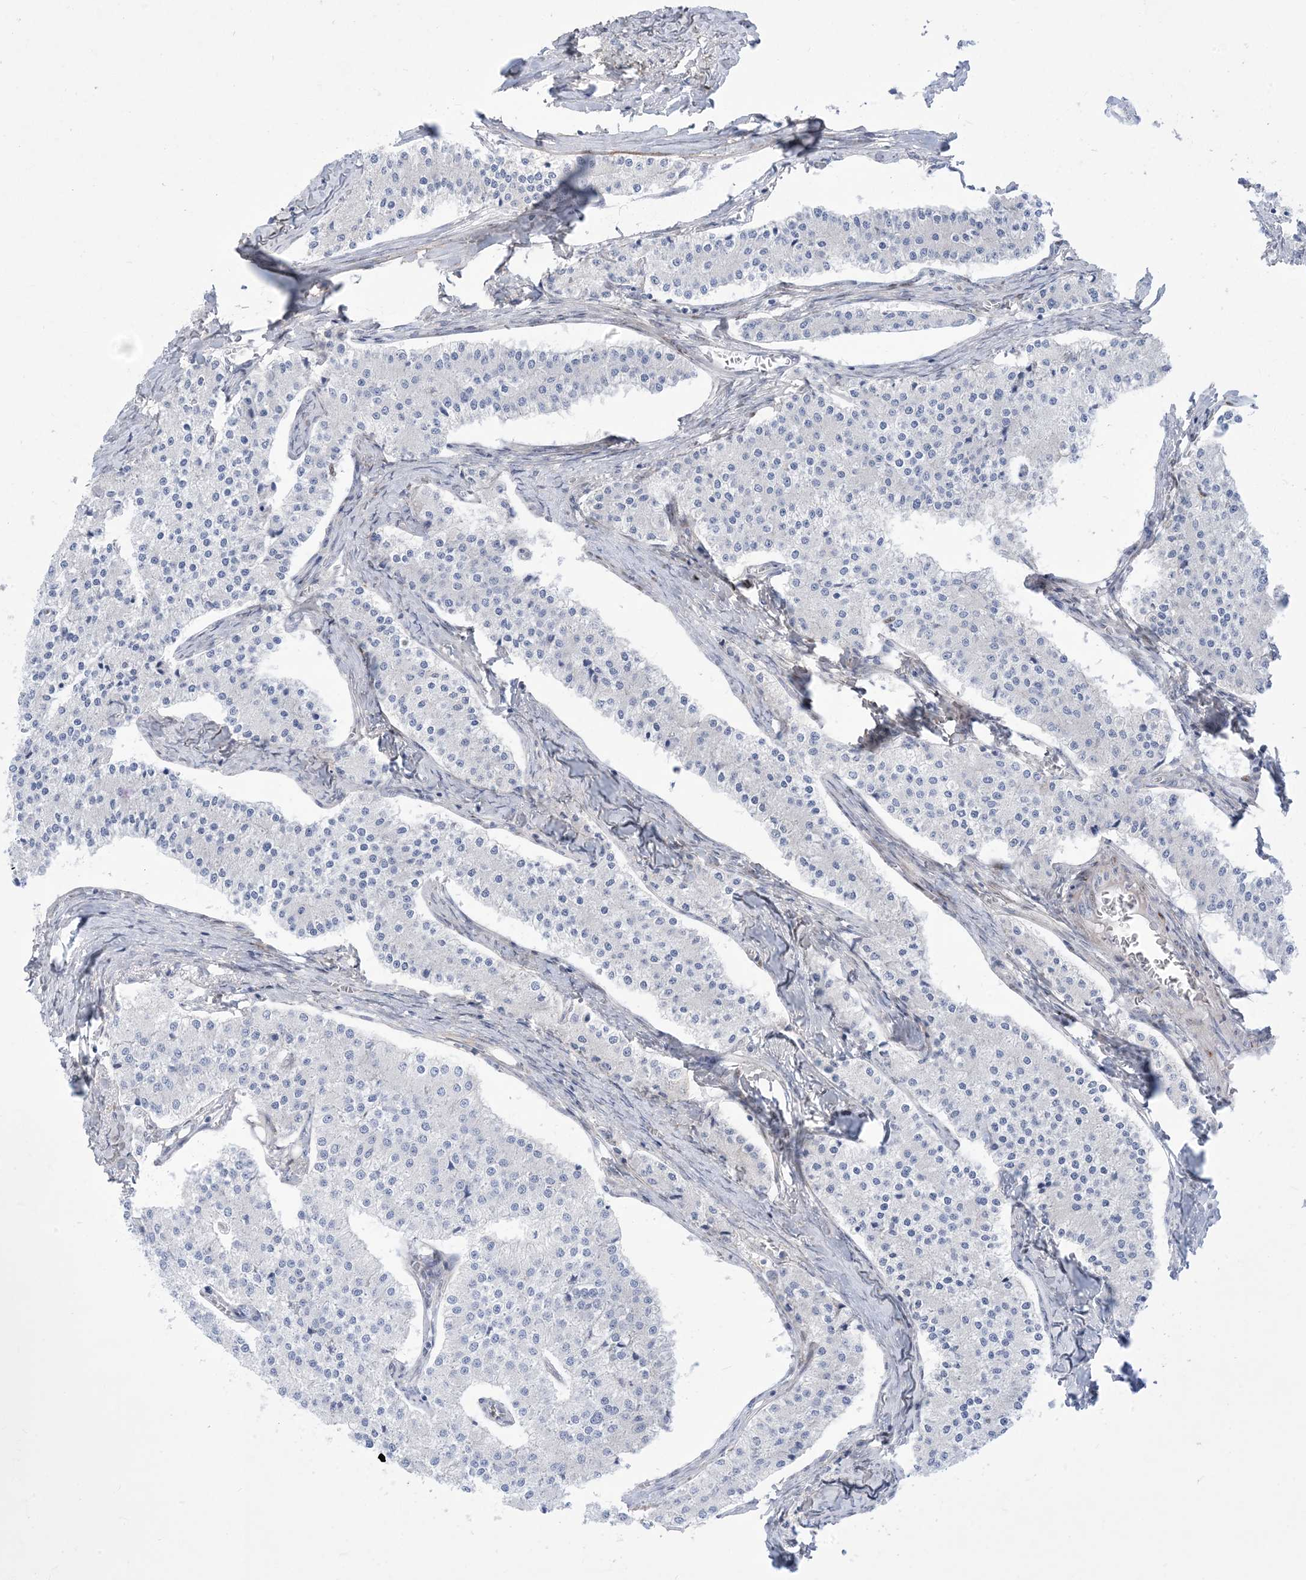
{"staining": {"intensity": "negative", "quantity": "none", "location": "none"}, "tissue": "carcinoid", "cell_type": "Tumor cells", "image_type": "cancer", "snomed": [{"axis": "morphology", "description": "Carcinoid, malignant, NOS"}, {"axis": "topography", "description": "Colon"}], "caption": "IHC image of neoplastic tissue: carcinoid stained with DAB (3,3'-diaminobenzidine) reveals no significant protein staining in tumor cells. (DAB immunohistochemistry, high magnification).", "gene": "MARS2", "patient": {"sex": "female", "age": 52}}